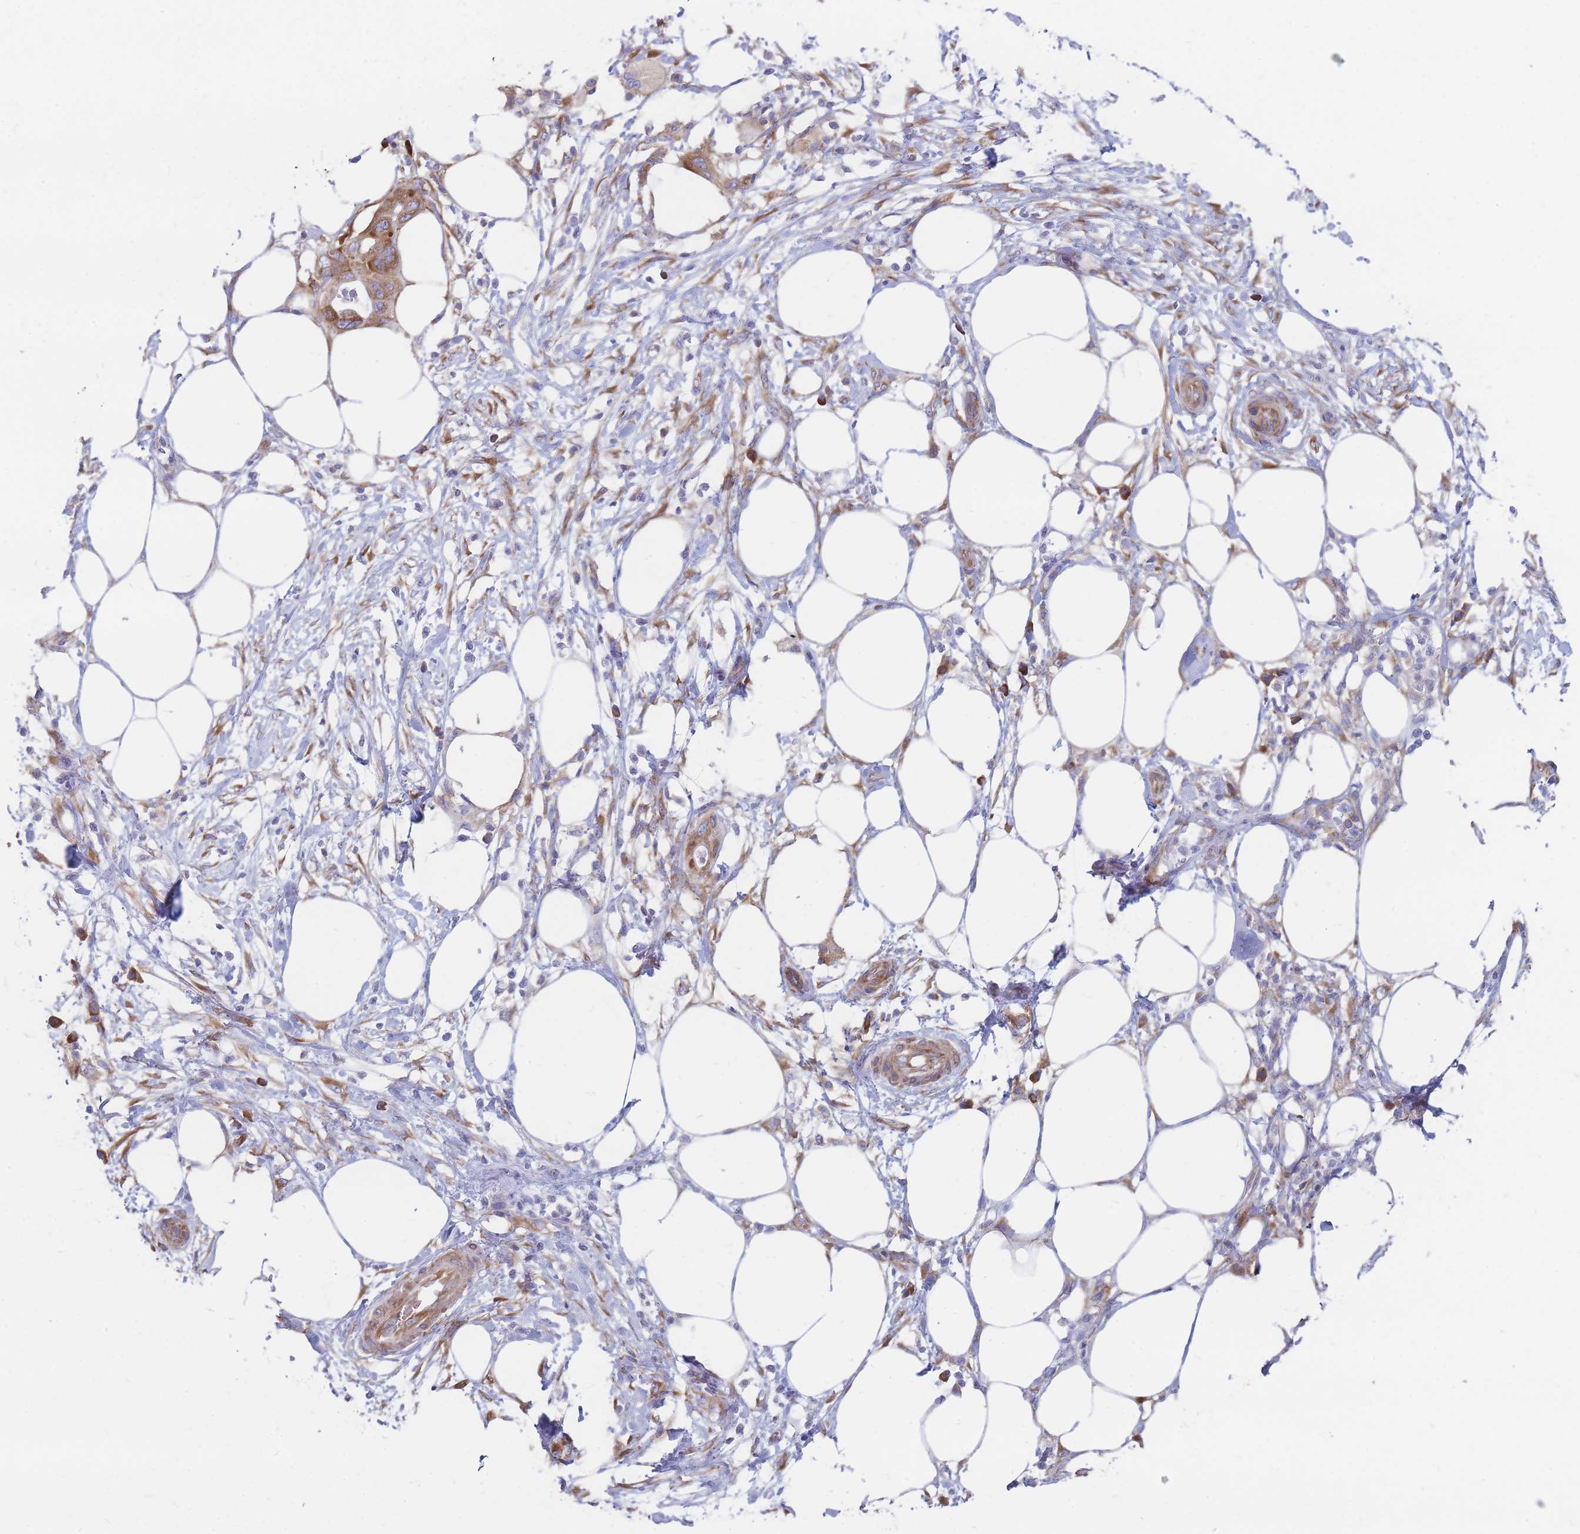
{"staining": {"intensity": "moderate", "quantity": ">75%", "location": "cytoplasmic/membranous"}, "tissue": "pancreatic cancer", "cell_type": "Tumor cells", "image_type": "cancer", "snomed": [{"axis": "morphology", "description": "Adenocarcinoma, NOS"}, {"axis": "topography", "description": "Pancreas"}], "caption": "Immunohistochemical staining of adenocarcinoma (pancreatic) demonstrates medium levels of moderate cytoplasmic/membranous protein expression in approximately >75% of tumor cells.", "gene": "RPL8", "patient": {"sex": "male", "age": 68}}